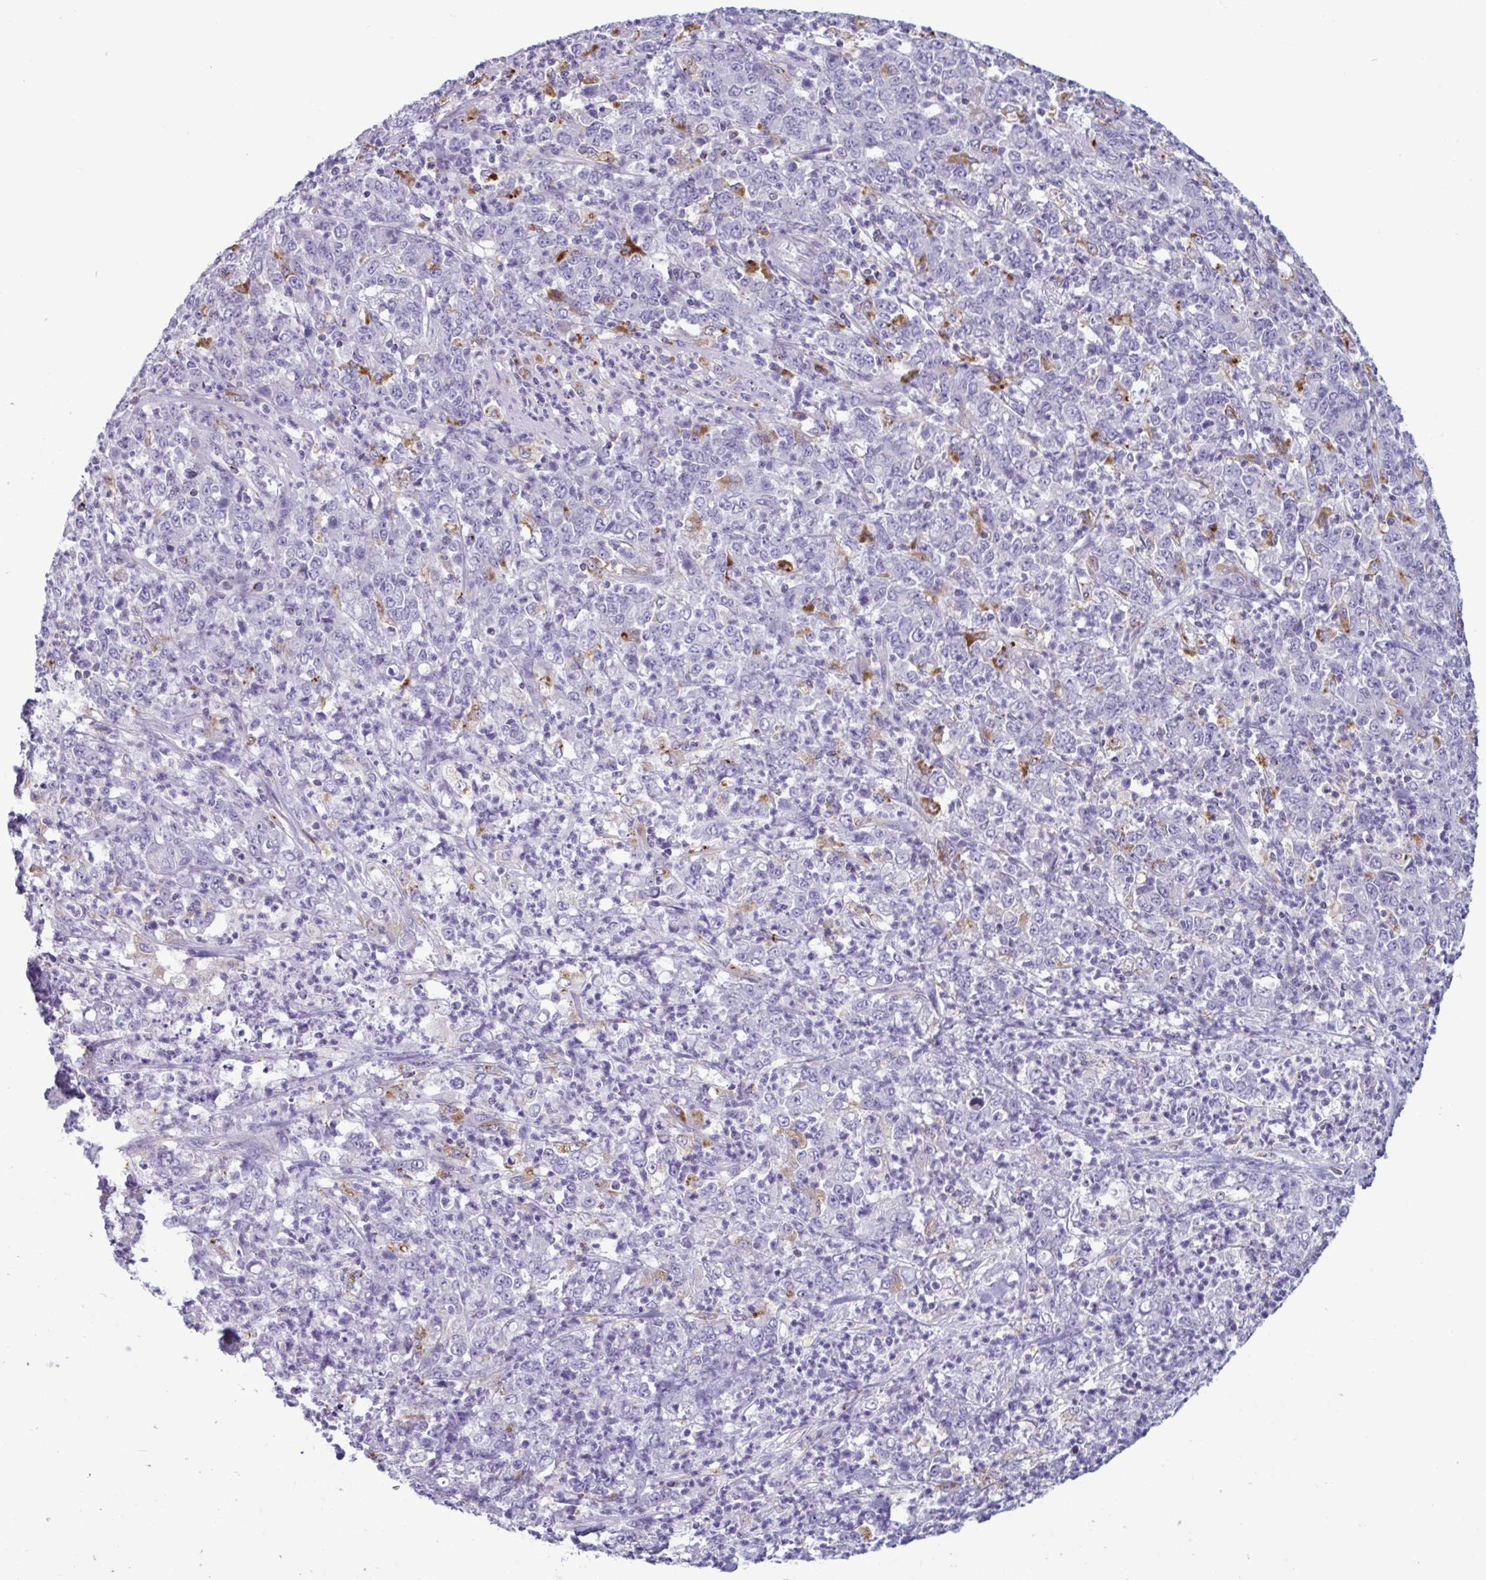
{"staining": {"intensity": "negative", "quantity": "none", "location": "none"}, "tissue": "stomach cancer", "cell_type": "Tumor cells", "image_type": "cancer", "snomed": [{"axis": "morphology", "description": "Adenocarcinoma, NOS"}, {"axis": "topography", "description": "Stomach, lower"}], "caption": "The IHC photomicrograph has no significant staining in tumor cells of stomach cancer tissue.", "gene": "XCL1", "patient": {"sex": "female", "age": 71}}